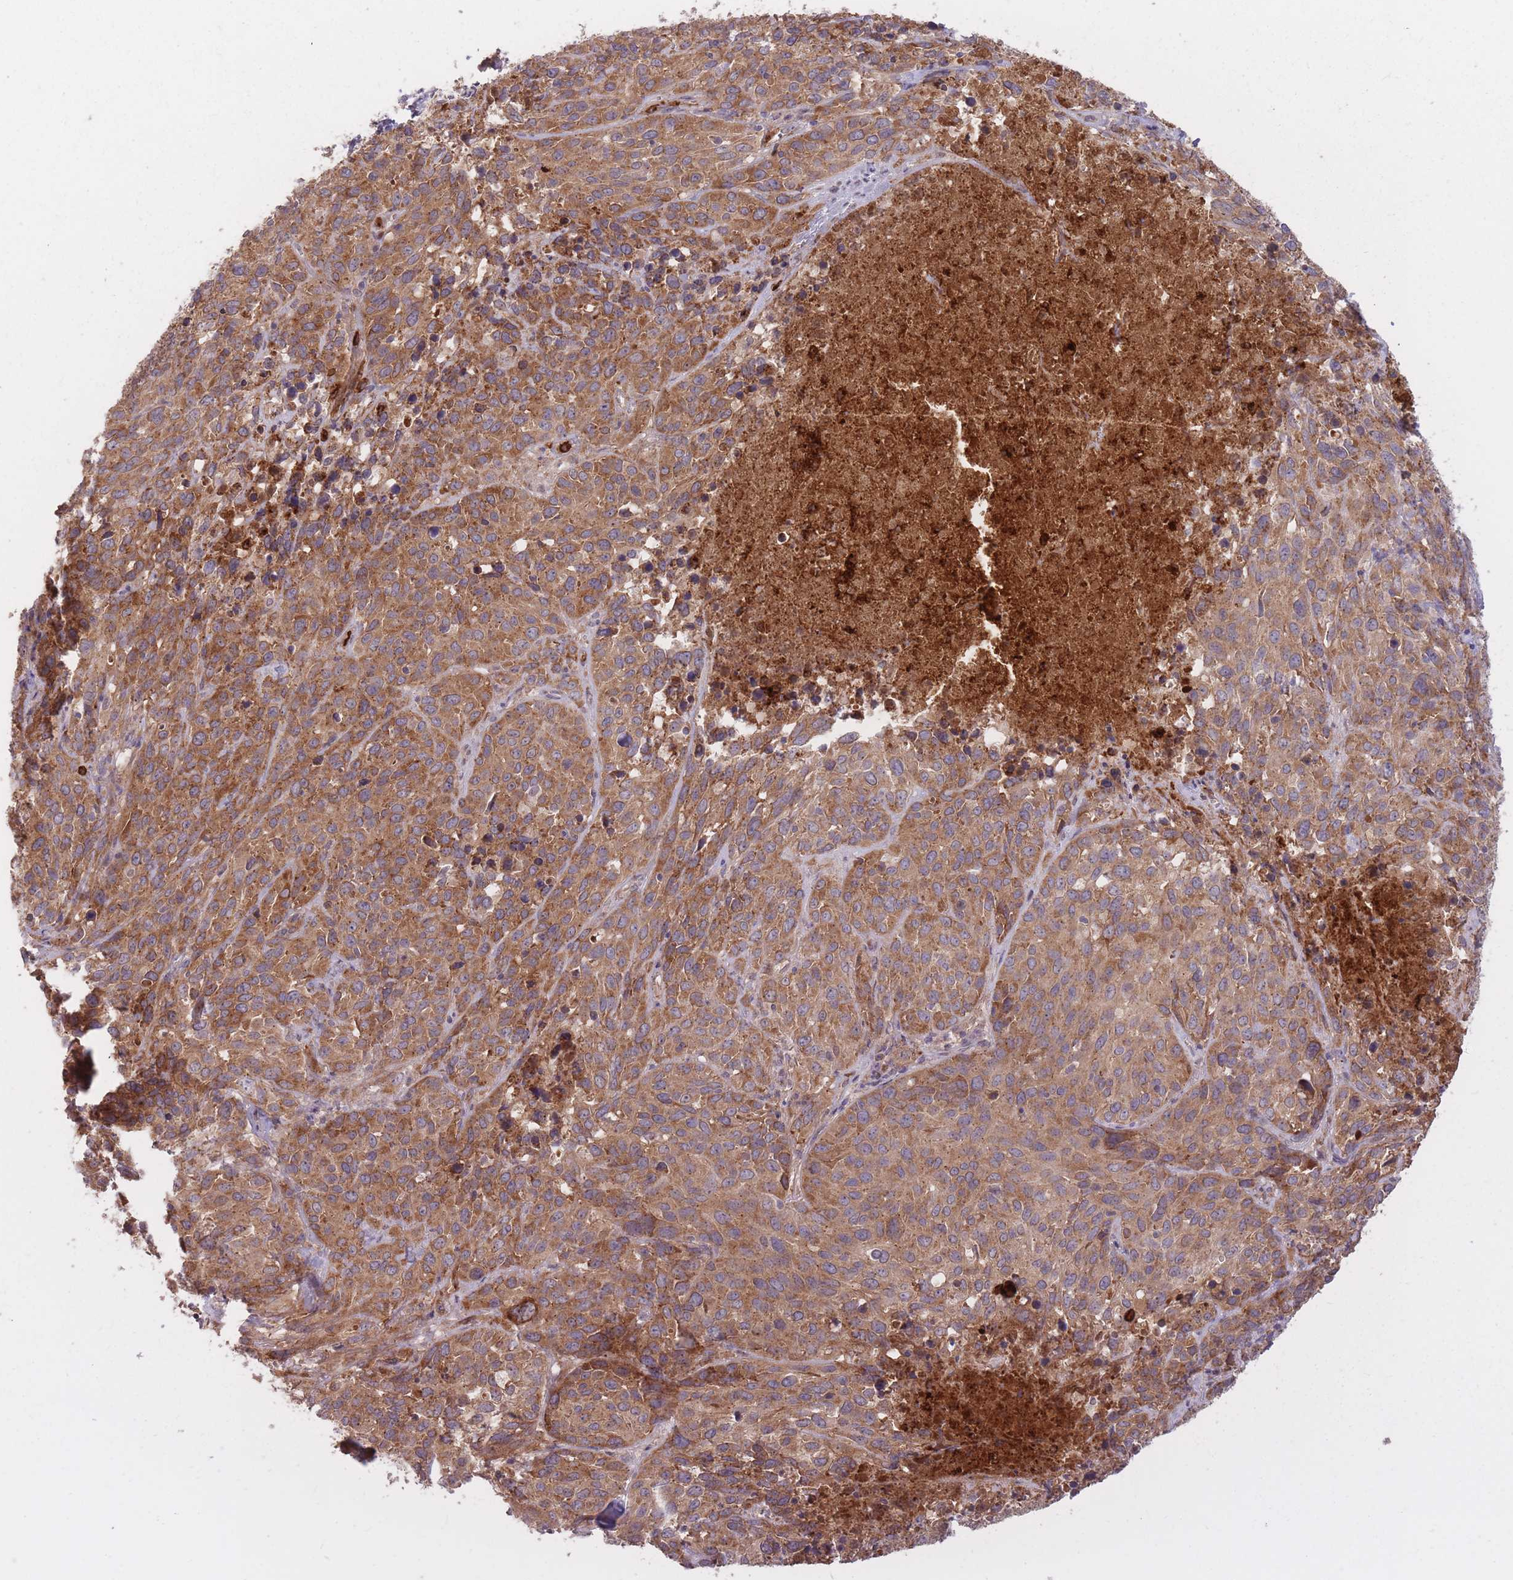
{"staining": {"intensity": "moderate", "quantity": ">75%", "location": "cytoplasmic/membranous"}, "tissue": "cervical cancer", "cell_type": "Tumor cells", "image_type": "cancer", "snomed": [{"axis": "morphology", "description": "Squamous cell carcinoma, NOS"}, {"axis": "topography", "description": "Cervix"}], "caption": "Immunohistochemical staining of human squamous cell carcinoma (cervical) shows medium levels of moderate cytoplasmic/membranous protein expression in approximately >75% of tumor cells.", "gene": "IGF2BP2", "patient": {"sex": "female", "age": 51}}